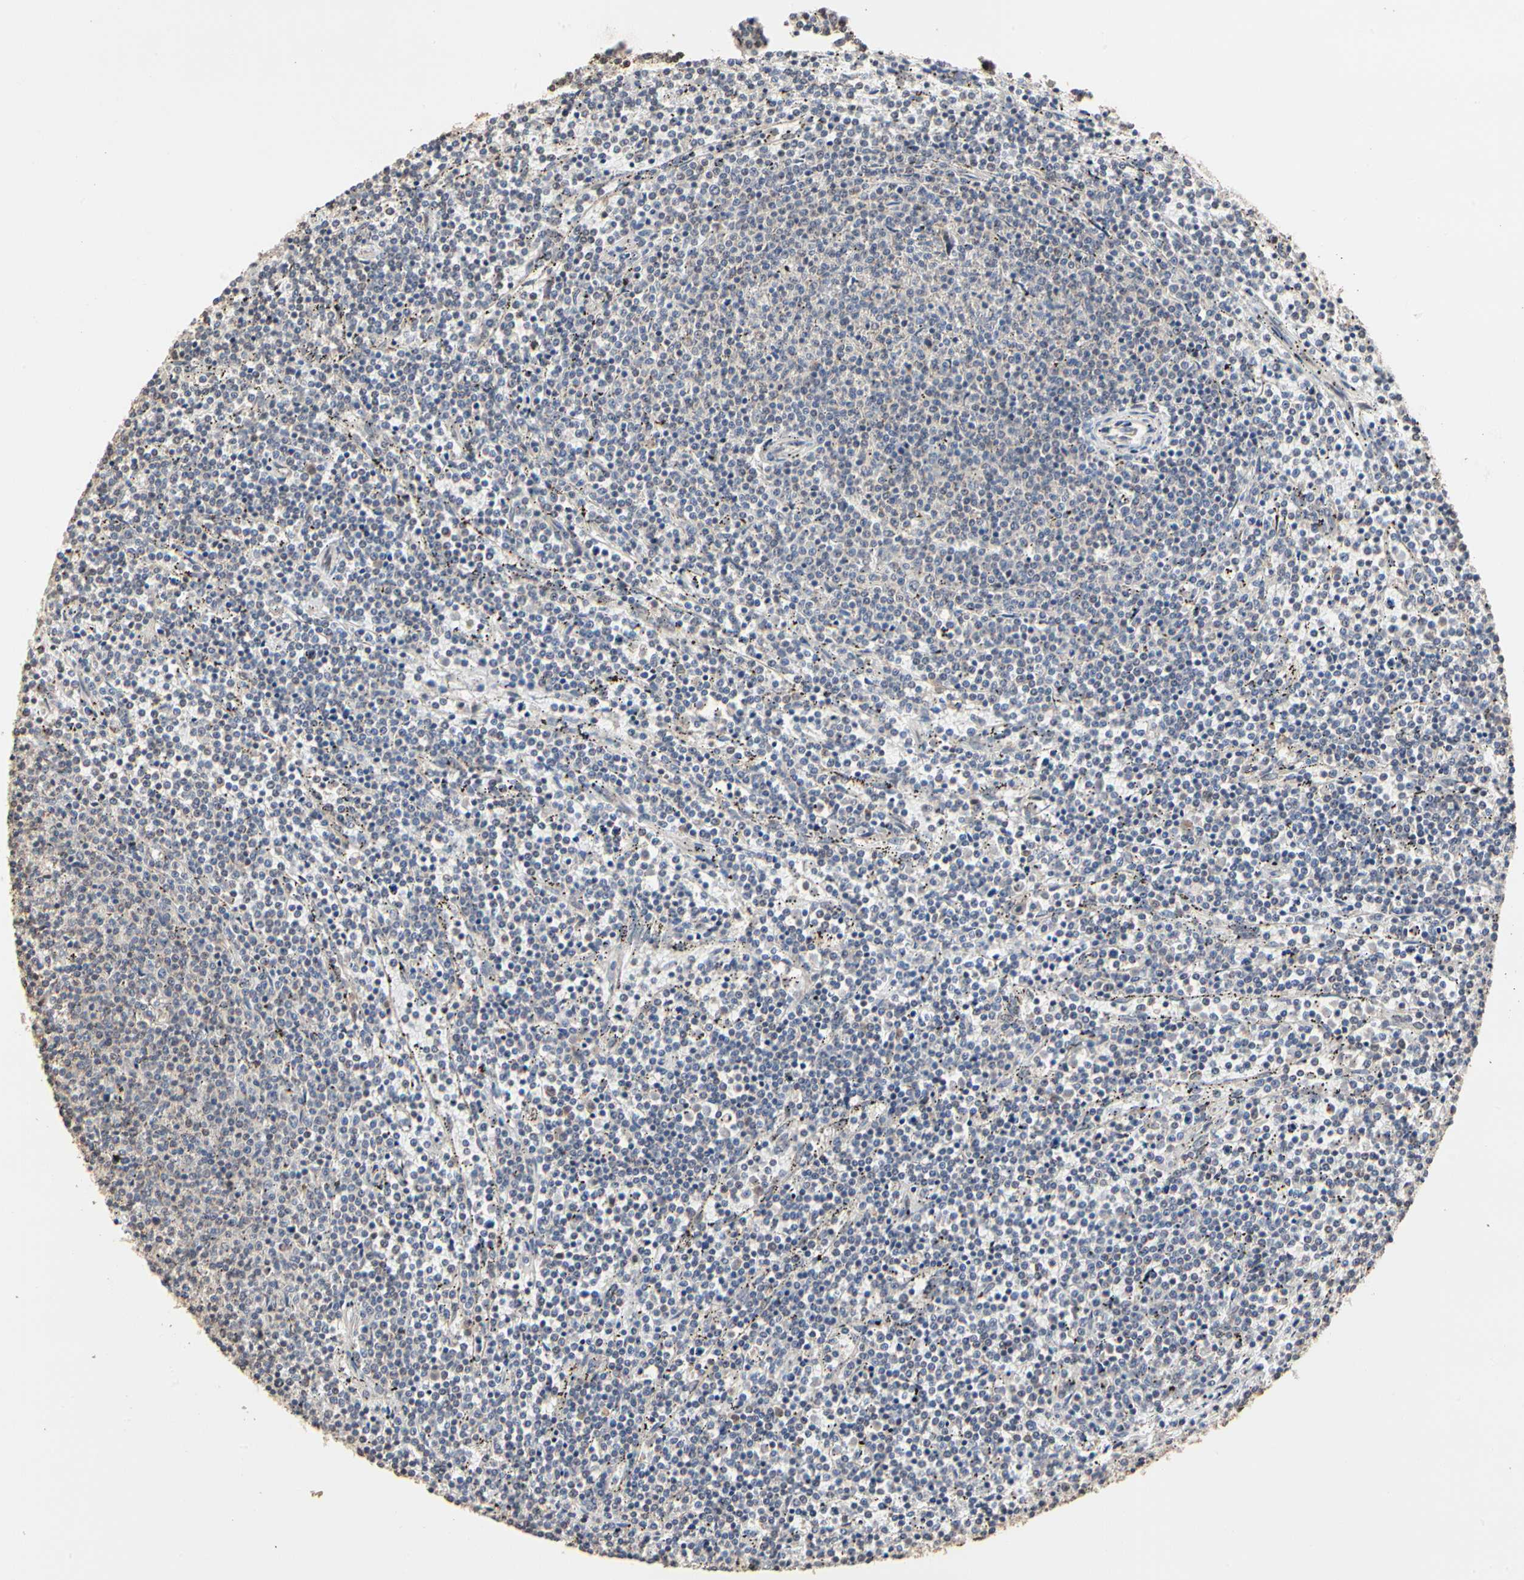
{"staining": {"intensity": "weak", "quantity": "<25%", "location": "cytoplasmic/membranous"}, "tissue": "lymphoma", "cell_type": "Tumor cells", "image_type": "cancer", "snomed": [{"axis": "morphology", "description": "Malignant lymphoma, non-Hodgkin's type, Low grade"}, {"axis": "topography", "description": "Spleen"}], "caption": "Tumor cells show no significant expression in lymphoma.", "gene": "TAOK1", "patient": {"sex": "female", "age": 50}}